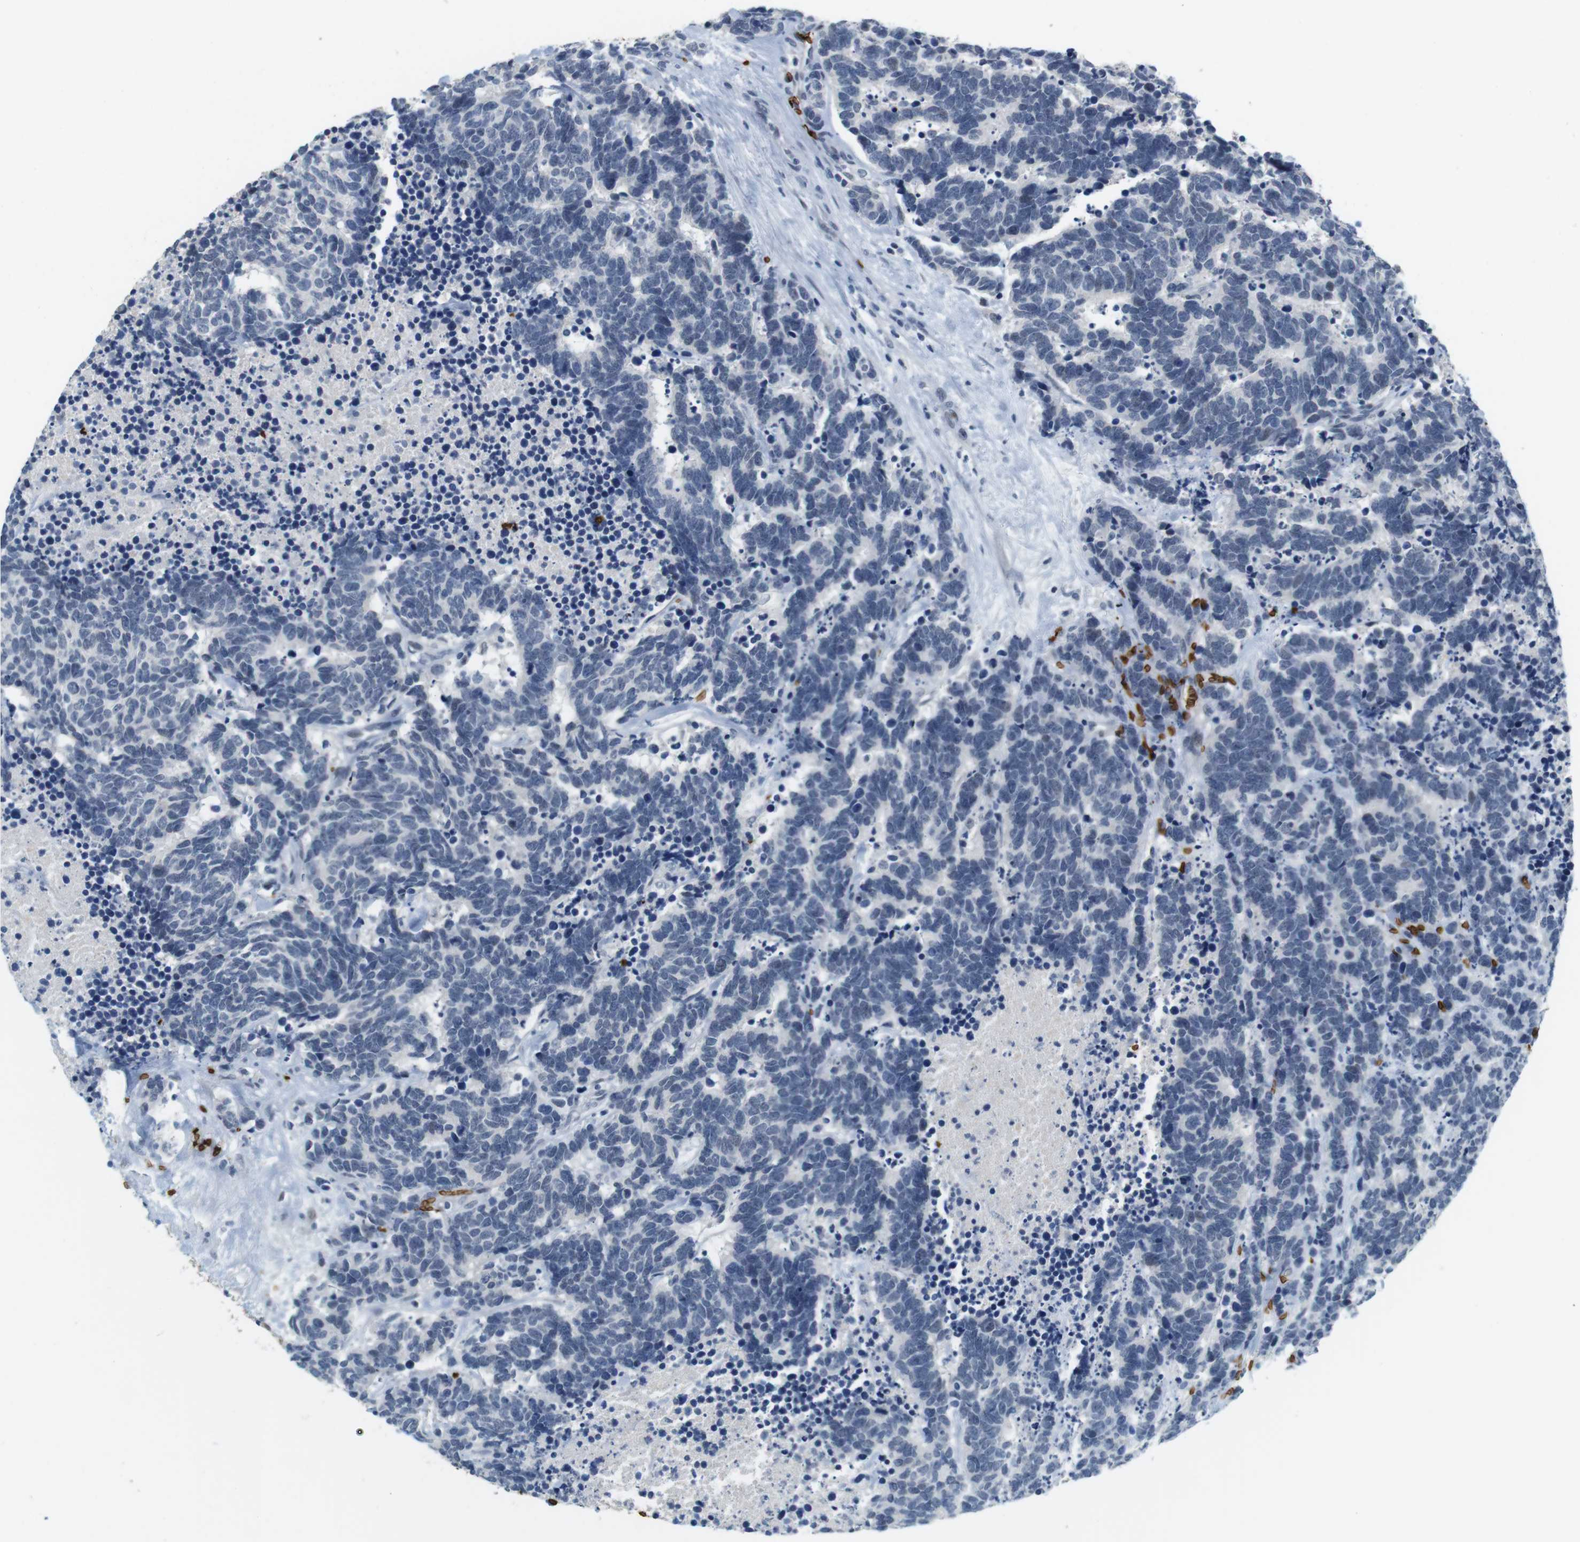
{"staining": {"intensity": "negative", "quantity": "none", "location": "none"}, "tissue": "carcinoid", "cell_type": "Tumor cells", "image_type": "cancer", "snomed": [{"axis": "morphology", "description": "Carcinoma, NOS"}, {"axis": "morphology", "description": "Carcinoid, malignant, NOS"}, {"axis": "topography", "description": "Urinary bladder"}], "caption": "The photomicrograph demonstrates no staining of tumor cells in carcinoid.", "gene": "SLC4A1", "patient": {"sex": "male", "age": 57}}